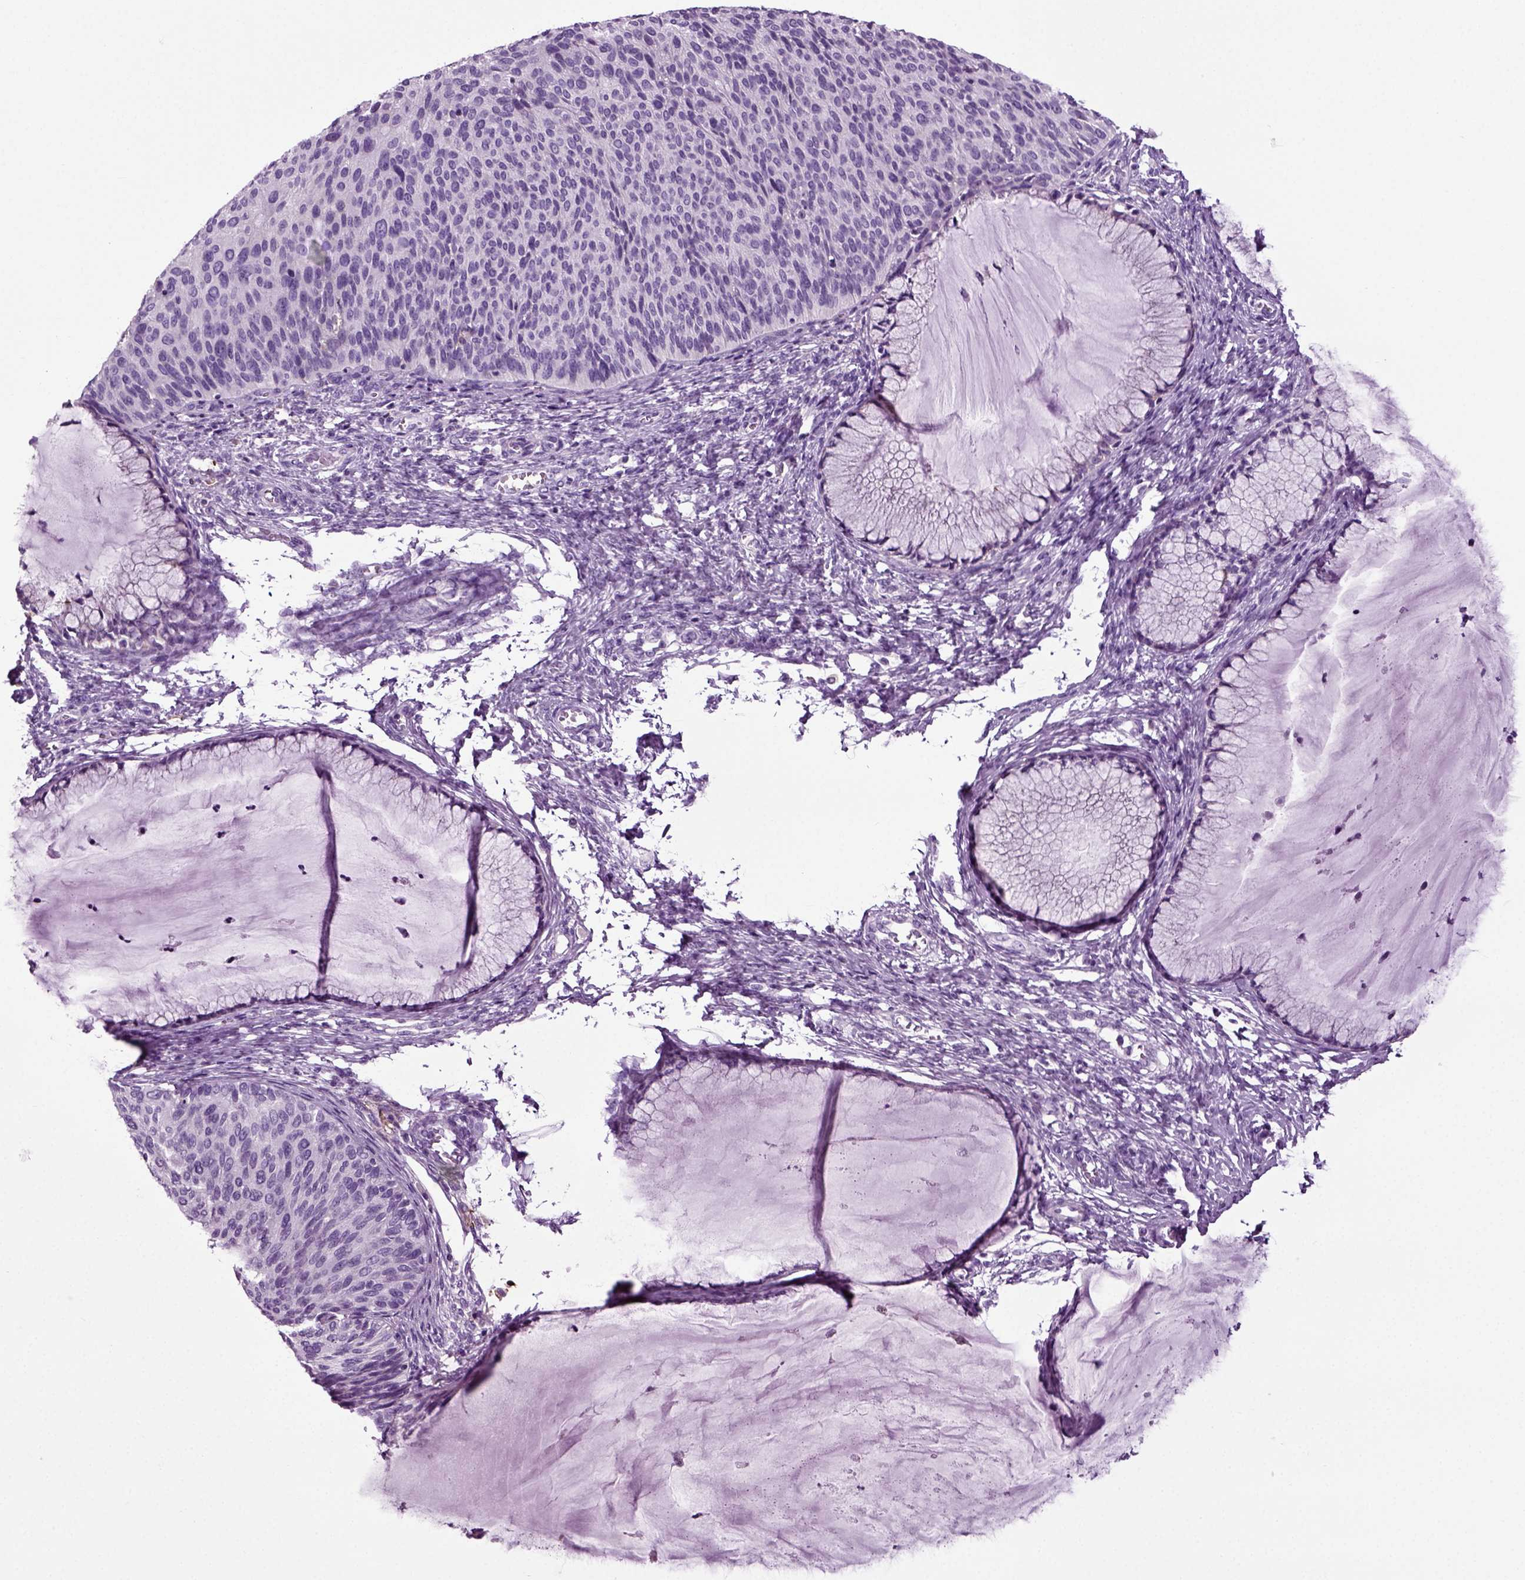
{"staining": {"intensity": "negative", "quantity": "none", "location": "none"}, "tissue": "cervical cancer", "cell_type": "Tumor cells", "image_type": "cancer", "snomed": [{"axis": "morphology", "description": "Squamous cell carcinoma, NOS"}, {"axis": "topography", "description": "Cervix"}], "caption": "Protein analysis of cervical squamous cell carcinoma reveals no significant staining in tumor cells.", "gene": "DNAH10", "patient": {"sex": "female", "age": 36}}